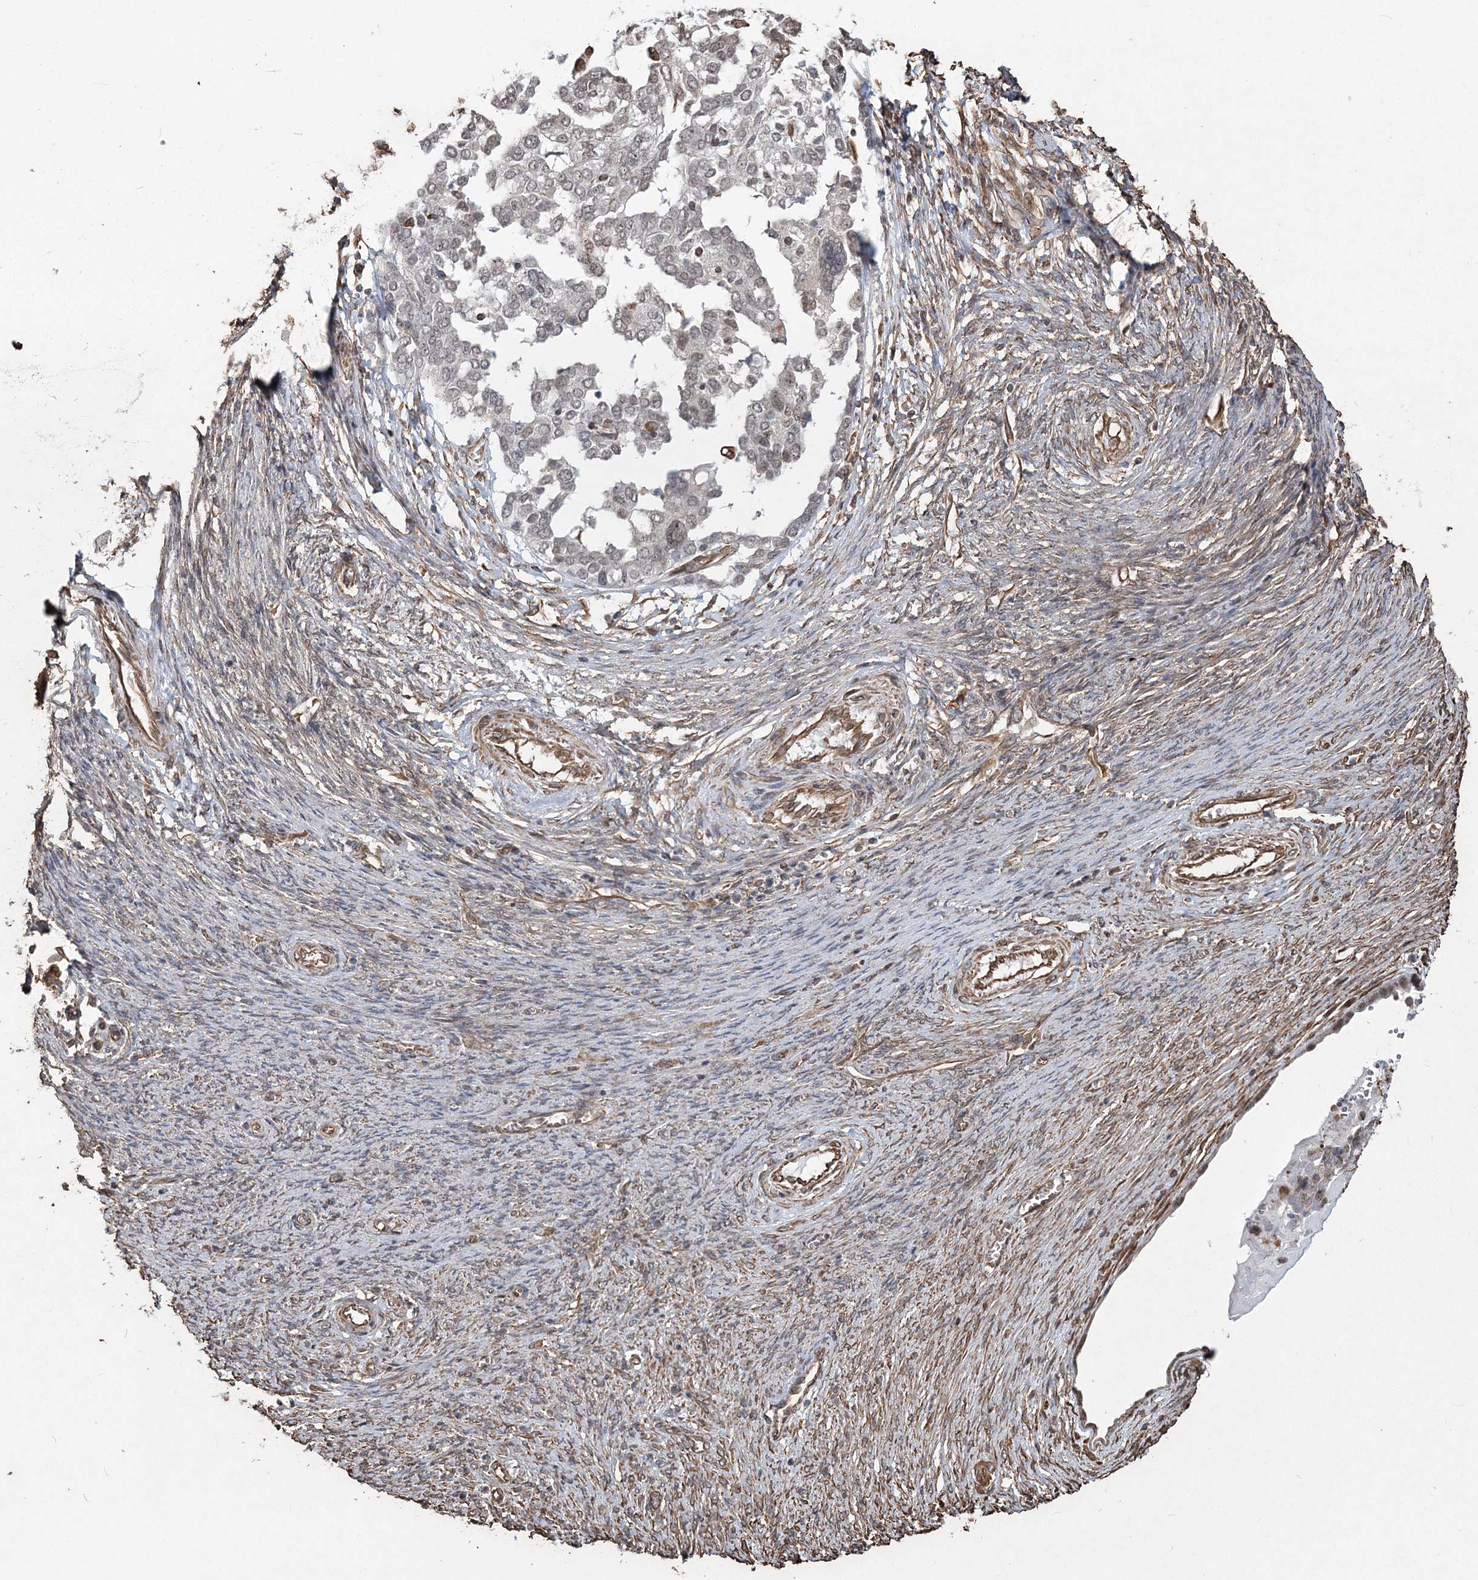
{"staining": {"intensity": "weak", "quantity": "25%-75%", "location": "nuclear"}, "tissue": "ovarian cancer", "cell_type": "Tumor cells", "image_type": "cancer", "snomed": [{"axis": "morphology", "description": "Cystadenocarcinoma, serous, NOS"}, {"axis": "topography", "description": "Ovary"}], "caption": "Protein expression analysis of human ovarian serous cystadenocarcinoma reveals weak nuclear expression in approximately 25%-75% of tumor cells.", "gene": "ATP11B", "patient": {"sex": "female", "age": 44}}